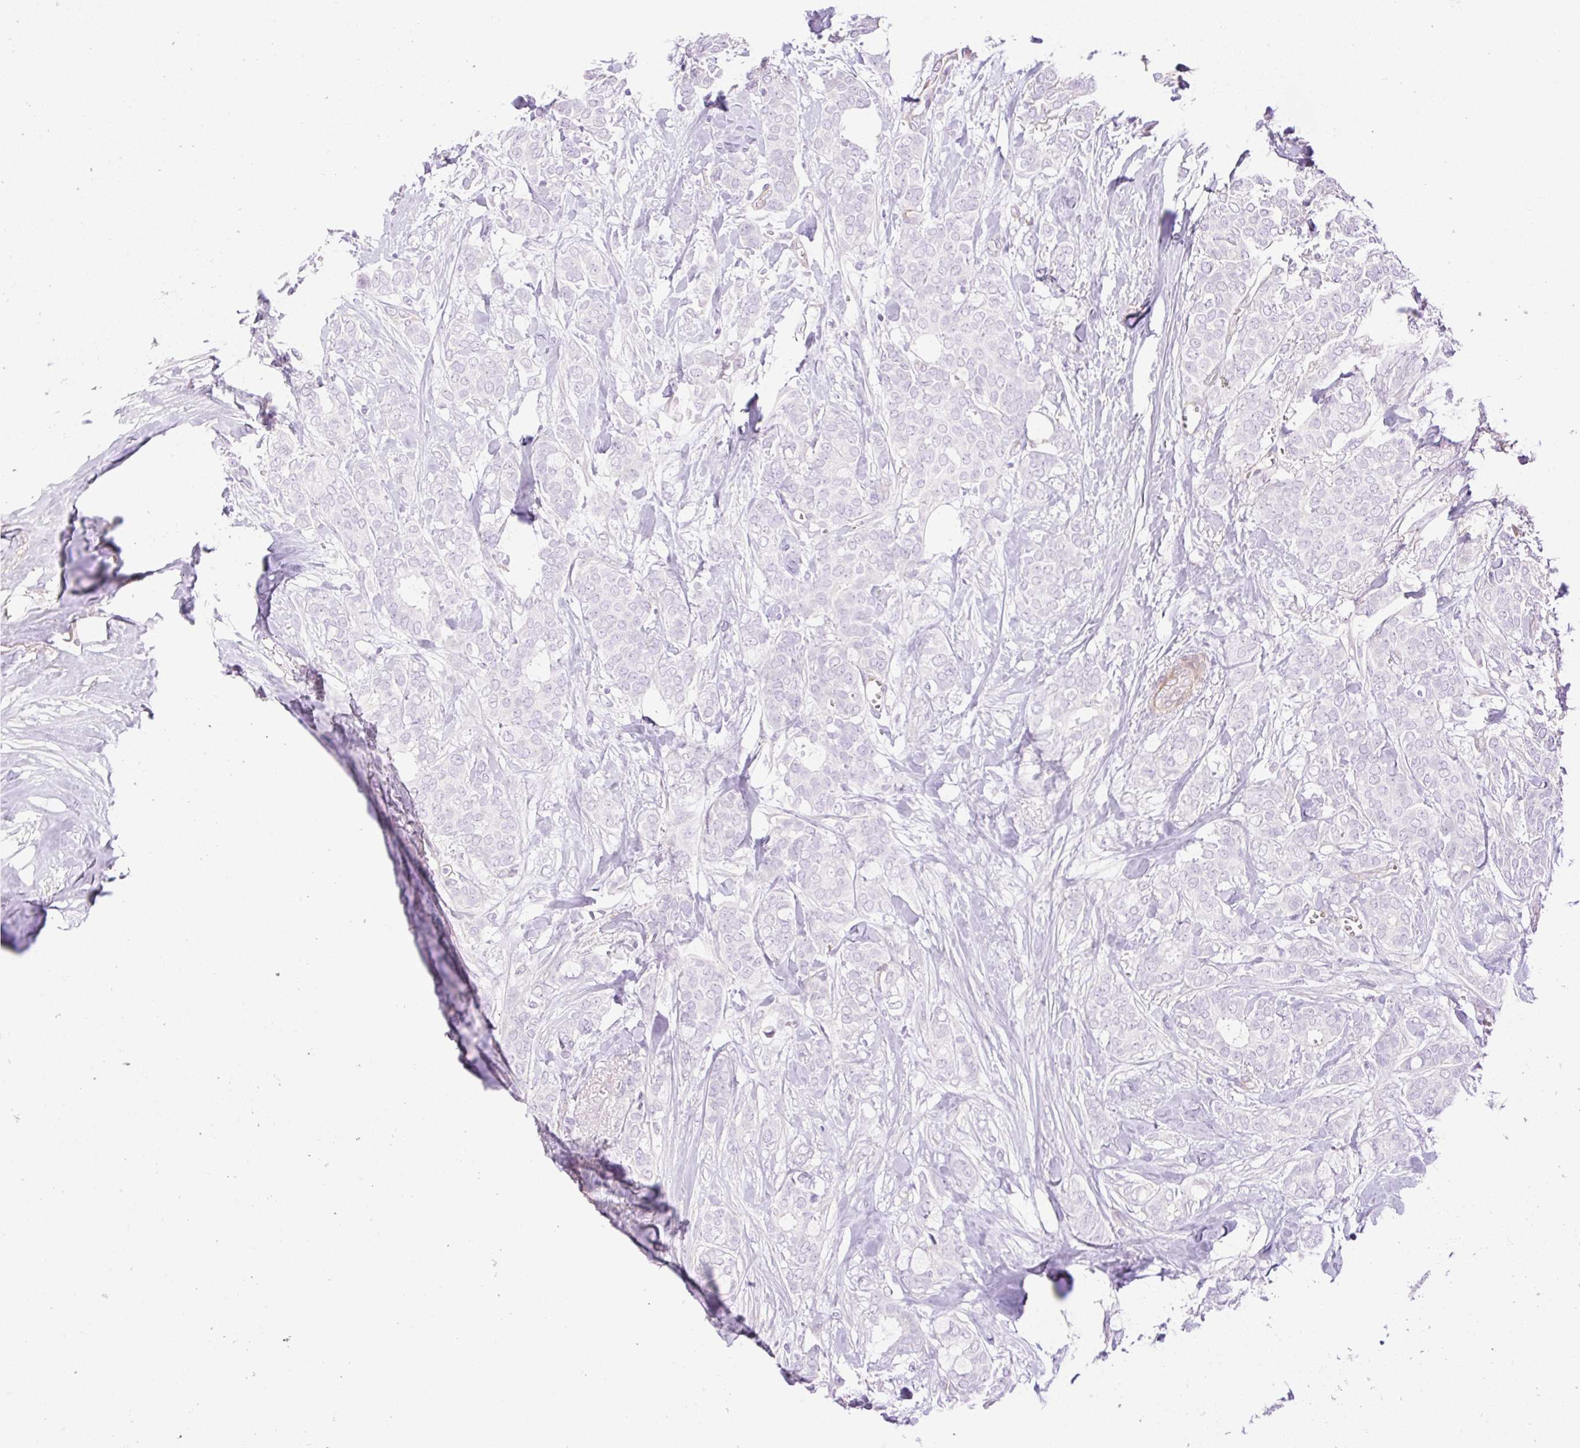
{"staining": {"intensity": "negative", "quantity": "none", "location": "none"}, "tissue": "breast cancer", "cell_type": "Tumor cells", "image_type": "cancer", "snomed": [{"axis": "morphology", "description": "Duct carcinoma"}, {"axis": "topography", "description": "Breast"}], "caption": "Immunohistochemistry (IHC) histopathology image of neoplastic tissue: infiltrating ductal carcinoma (breast) stained with DAB shows no significant protein positivity in tumor cells.", "gene": "EHD3", "patient": {"sex": "female", "age": 84}}